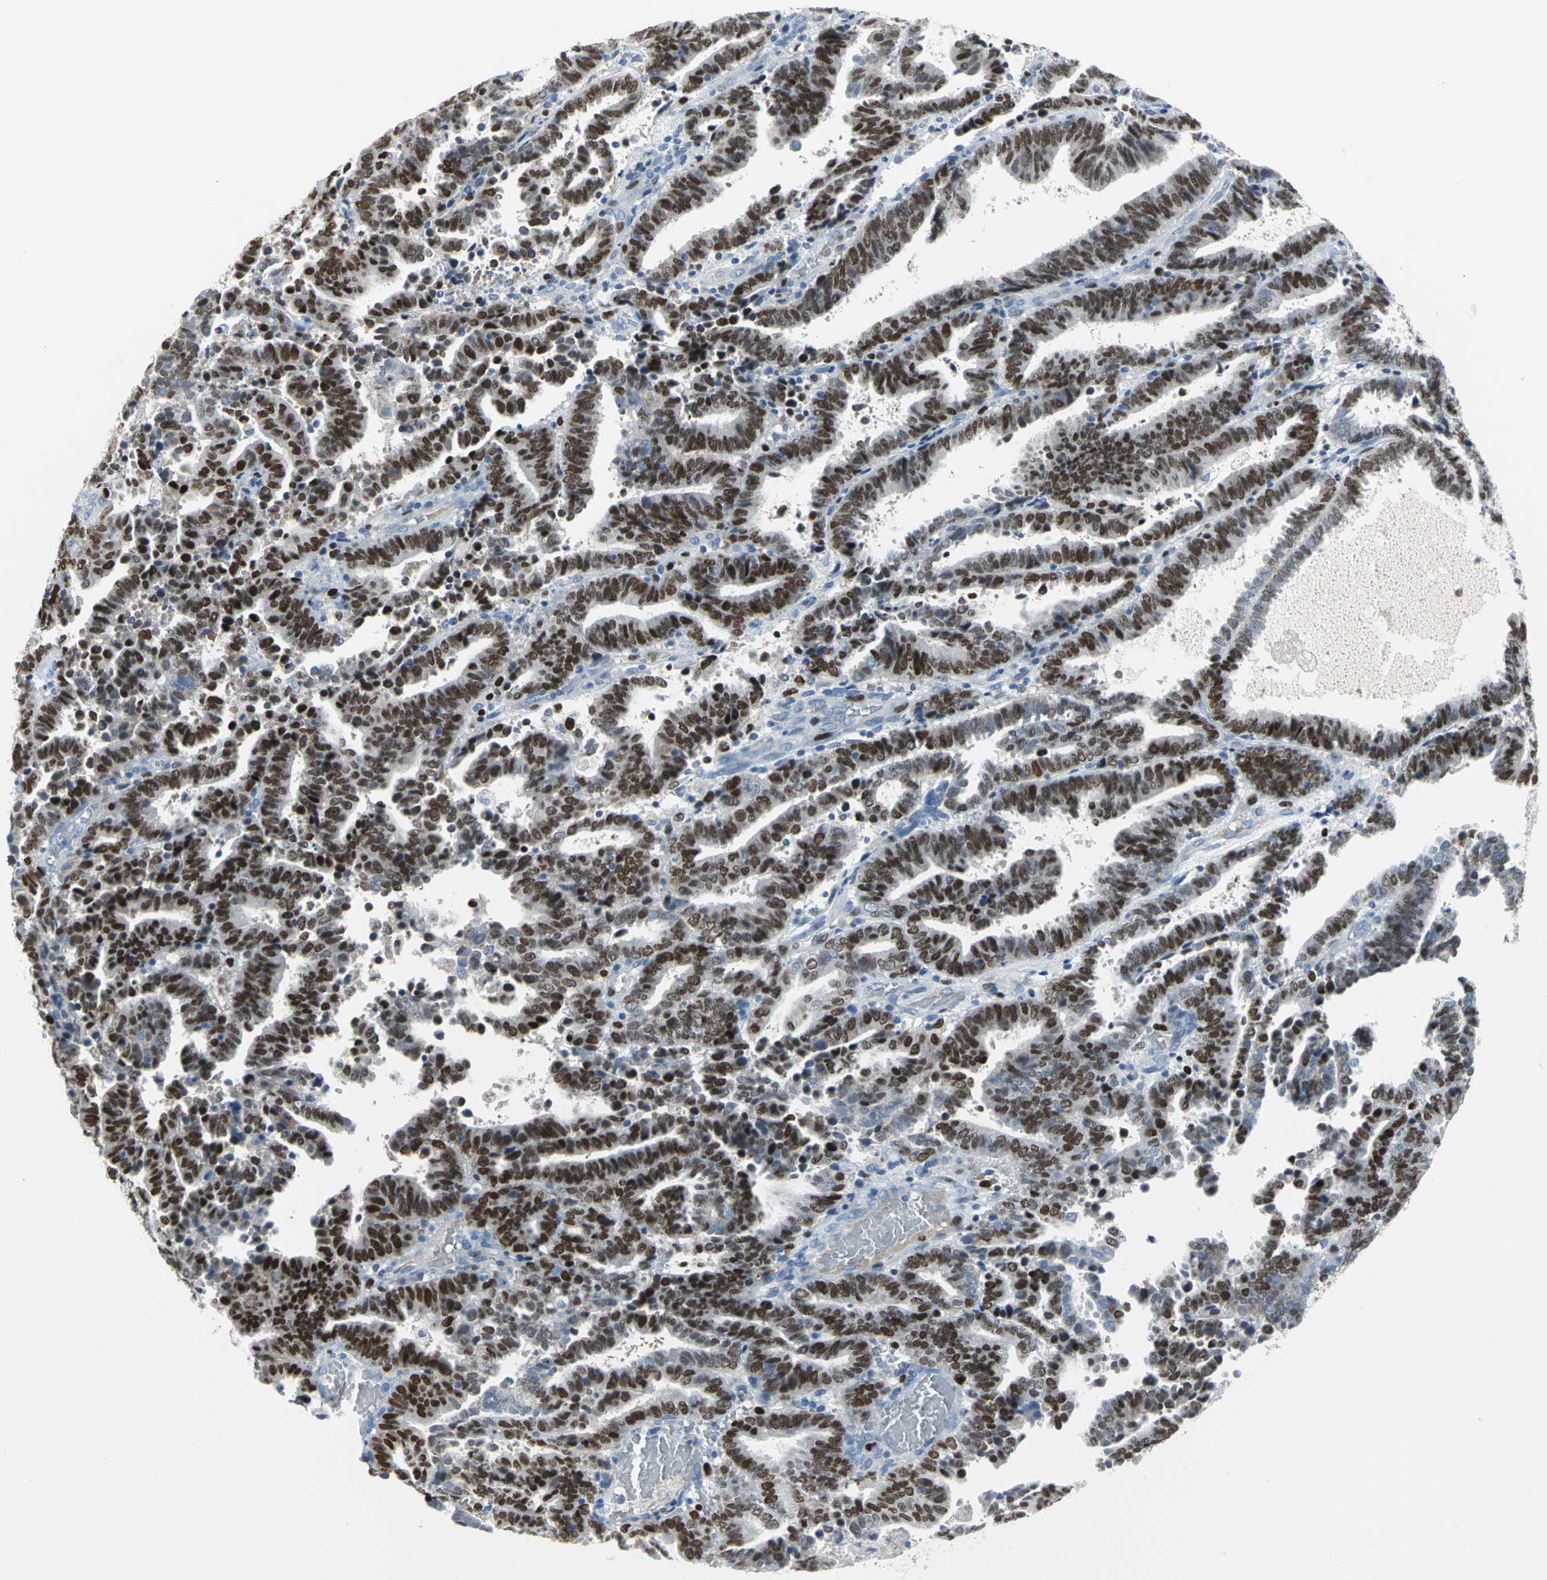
{"staining": {"intensity": "strong", "quantity": ">75%", "location": "nuclear"}, "tissue": "endometrial cancer", "cell_type": "Tumor cells", "image_type": "cancer", "snomed": [{"axis": "morphology", "description": "Adenocarcinoma, NOS"}, {"axis": "topography", "description": "Uterus"}], "caption": "Immunohistochemical staining of human endometrial cancer exhibits high levels of strong nuclear positivity in approximately >75% of tumor cells. The protein is stained brown, and the nuclei are stained in blue (DAB (3,3'-diaminobenzidine) IHC with brightfield microscopy, high magnification).", "gene": "MCM4", "patient": {"sex": "female", "age": 83}}